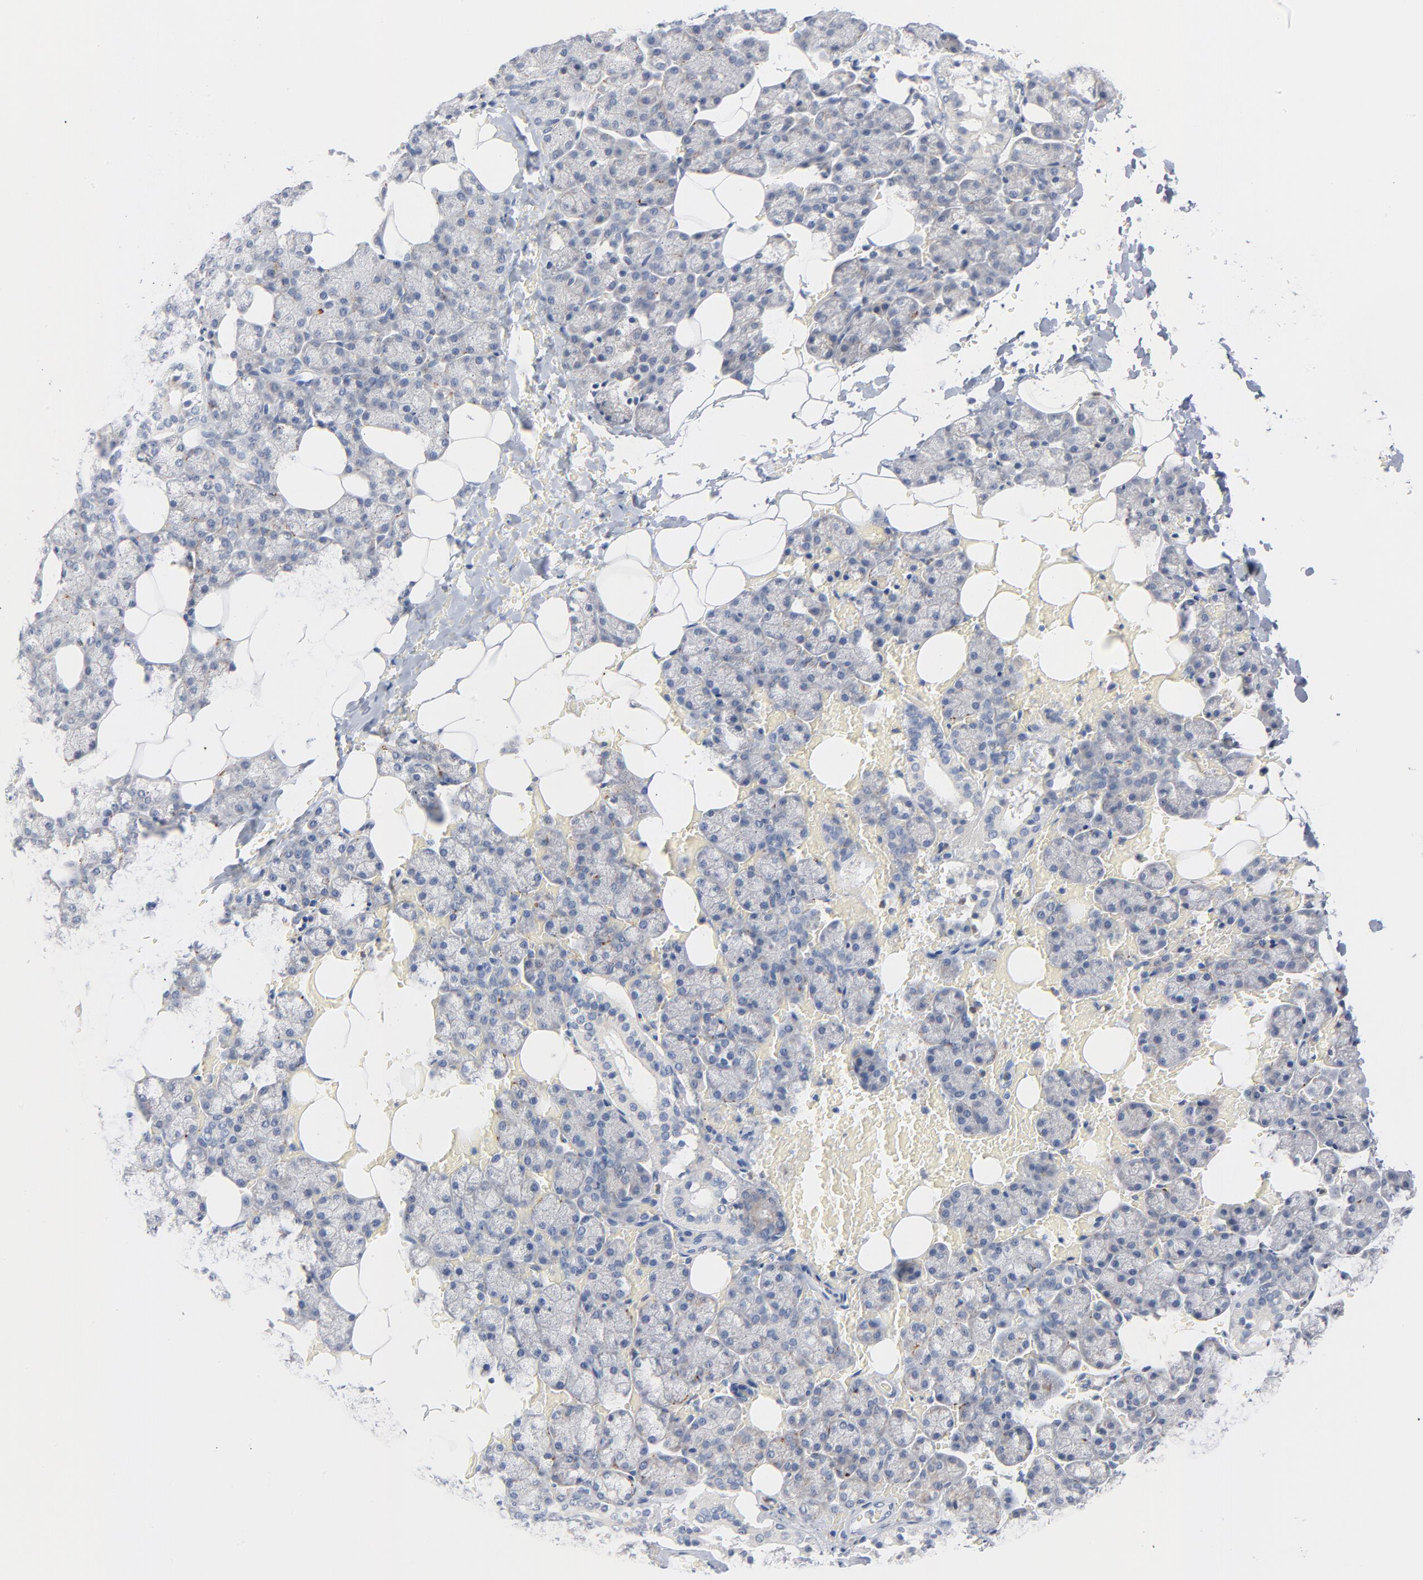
{"staining": {"intensity": "negative", "quantity": "none", "location": "none"}, "tissue": "salivary gland", "cell_type": "Glandular cells", "image_type": "normal", "snomed": [{"axis": "morphology", "description": "Normal tissue, NOS"}, {"axis": "topography", "description": "Lymph node"}, {"axis": "topography", "description": "Salivary gland"}], "caption": "Immunohistochemical staining of normal salivary gland demonstrates no significant expression in glandular cells. (Brightfield microscopy of DAB immunohistochemistry at high magnification).", "gene": "IFT43", "patient": {"sex": "male", "age": 8}}